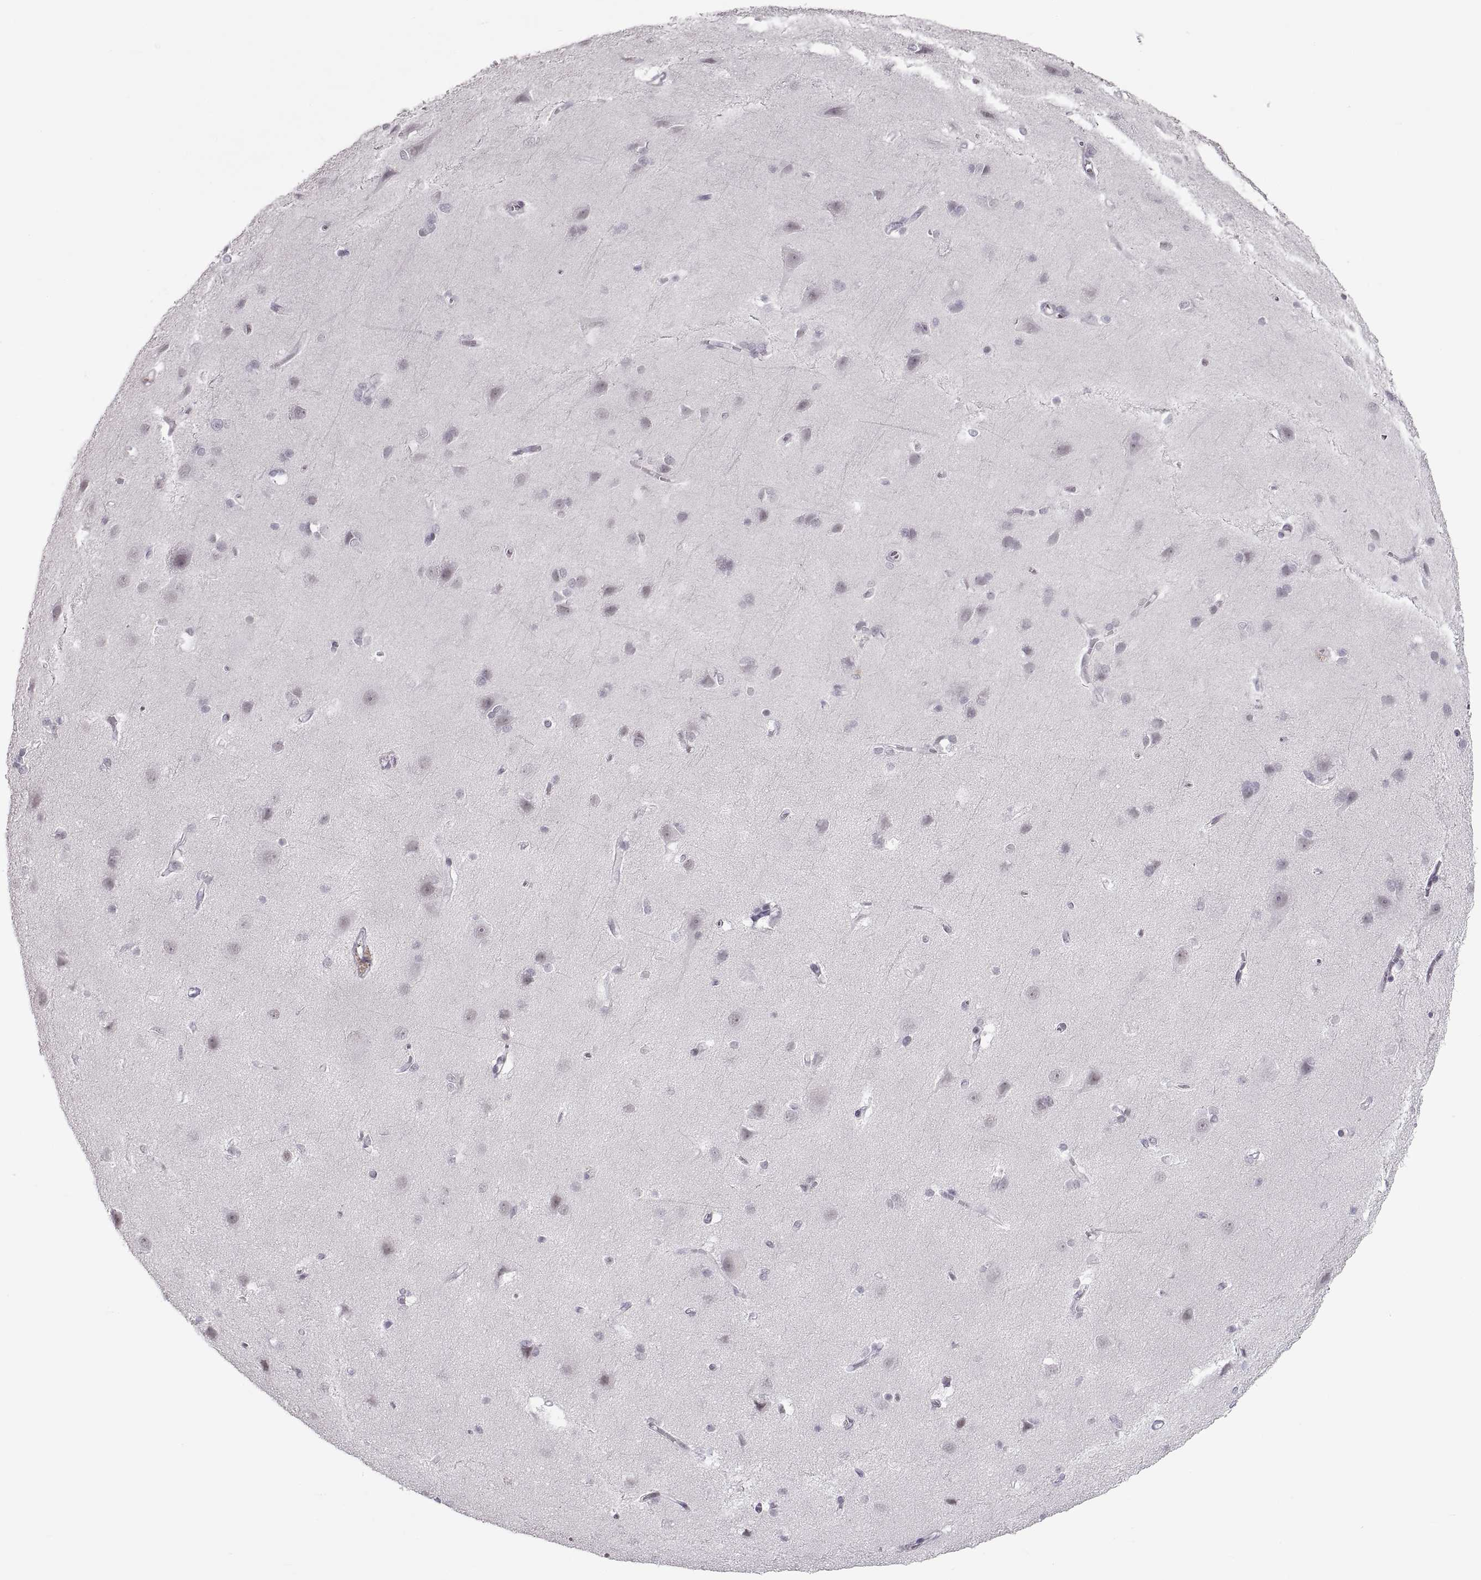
{"staining": {"intensity": "negative", "quantity": "none", "location": "none"}, "tissue": "cerebral cortex", "cell_type": "Endothelial cells", "image_type": "normal", "snomed": [{"axis": "morphology", "description": "Normal tissue, NOS"}, {"axis": "topography", "description": "Cerebral cortex"}], "caption": "A high-resolution histopathology image shows IHC staining of unremarkable cerebral cortex, which exhibits no significant staining in endothelial cells.", "gene": "NANOS3", "patient": {"sex": "male", "age": 37}}